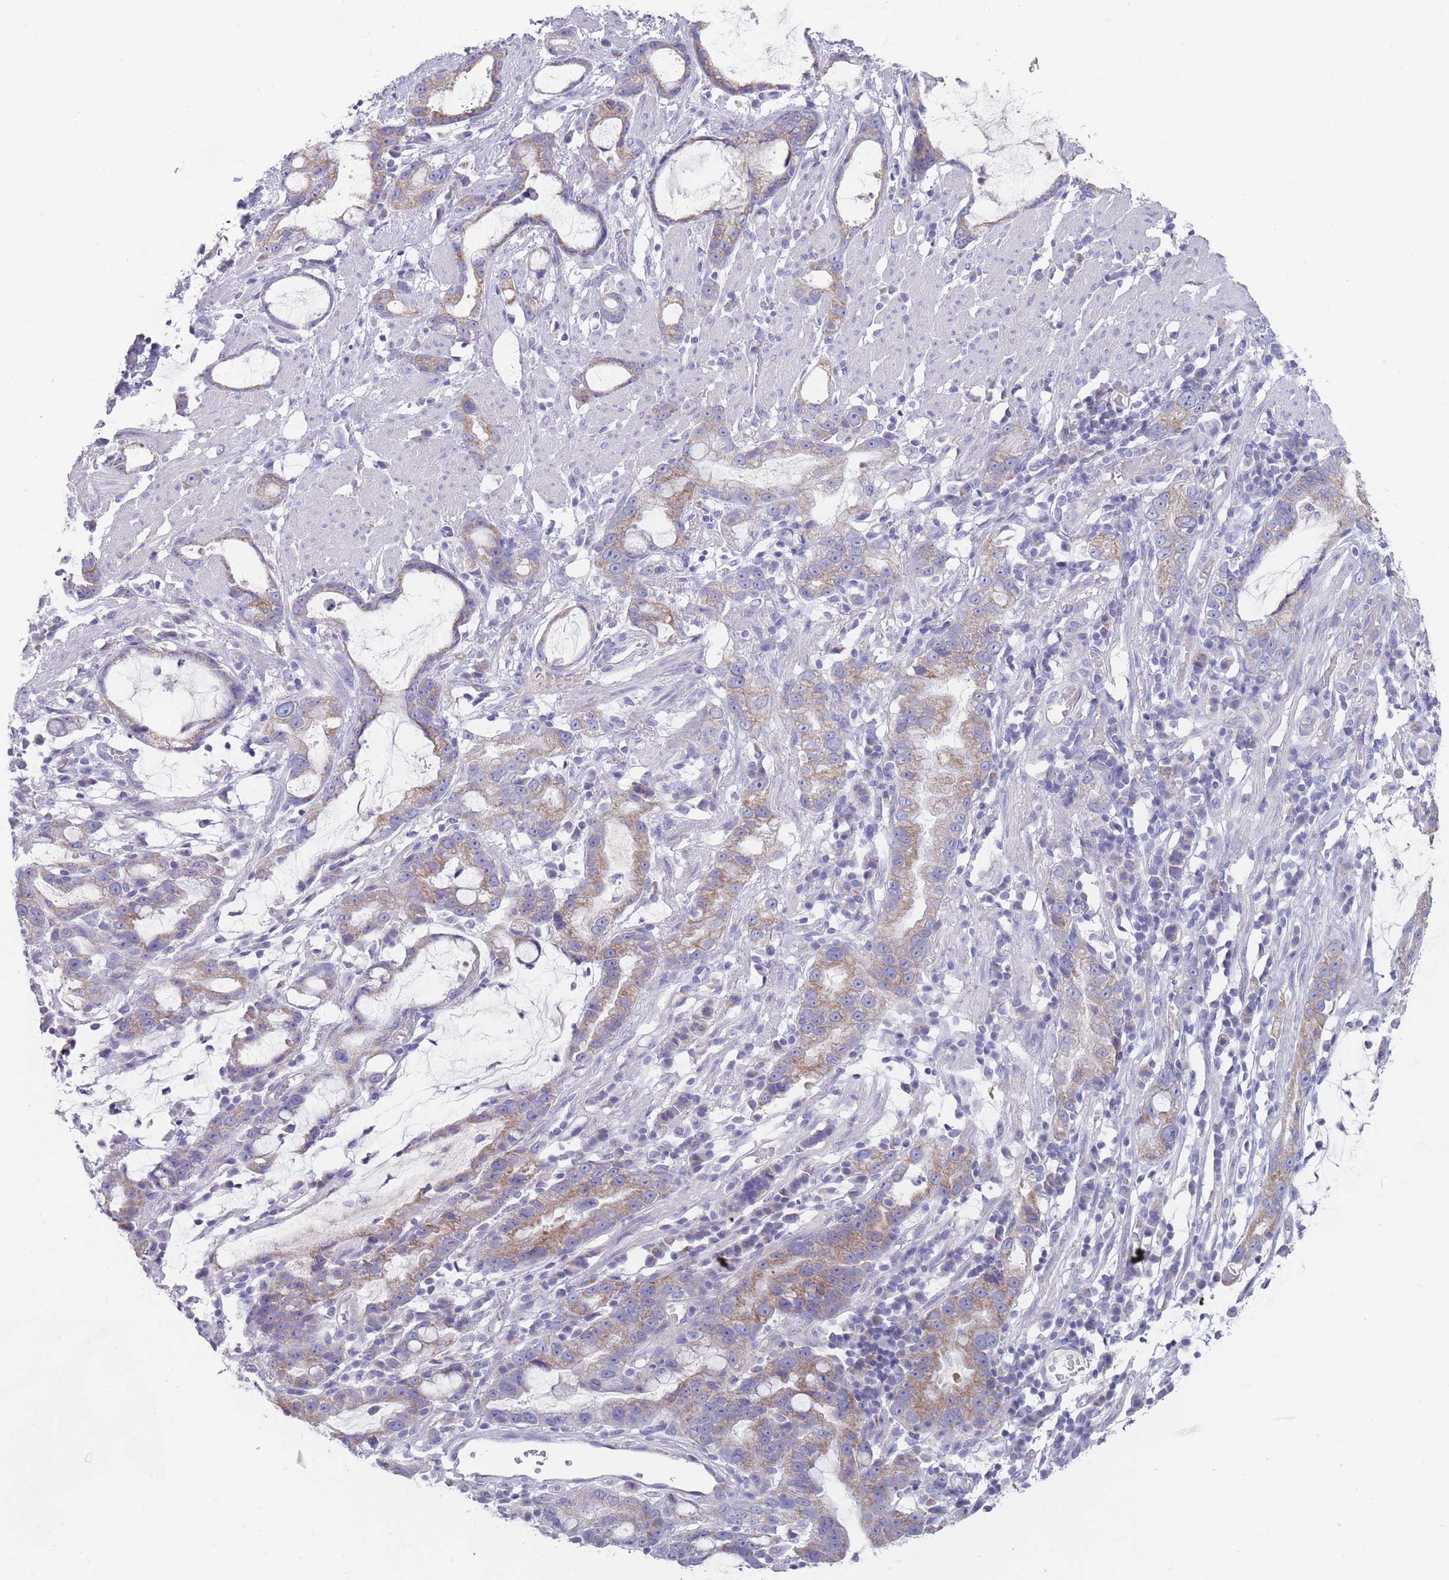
{"staining": {"intensity": "moderate", "quantity": ">75%", "location": "cytoplasmic/membranous"}, "tissue": "stomach cancer", "cell_type": "Tumor cells", "image_type": "cancer", "snomed": [{"axis": "morphology", "description": "Adenocarcinoma, NOS"}, {"axis": "topography", "description": "Stomach"}], "caption": "Tumor cells exhibit medium levels of moderate cytoplasmic/membranous positivity in about >75% of cells in human adenocarcinoma (stomach).", "gene": "MRPS14", "patient": {"sex": "male", "age": 55}}